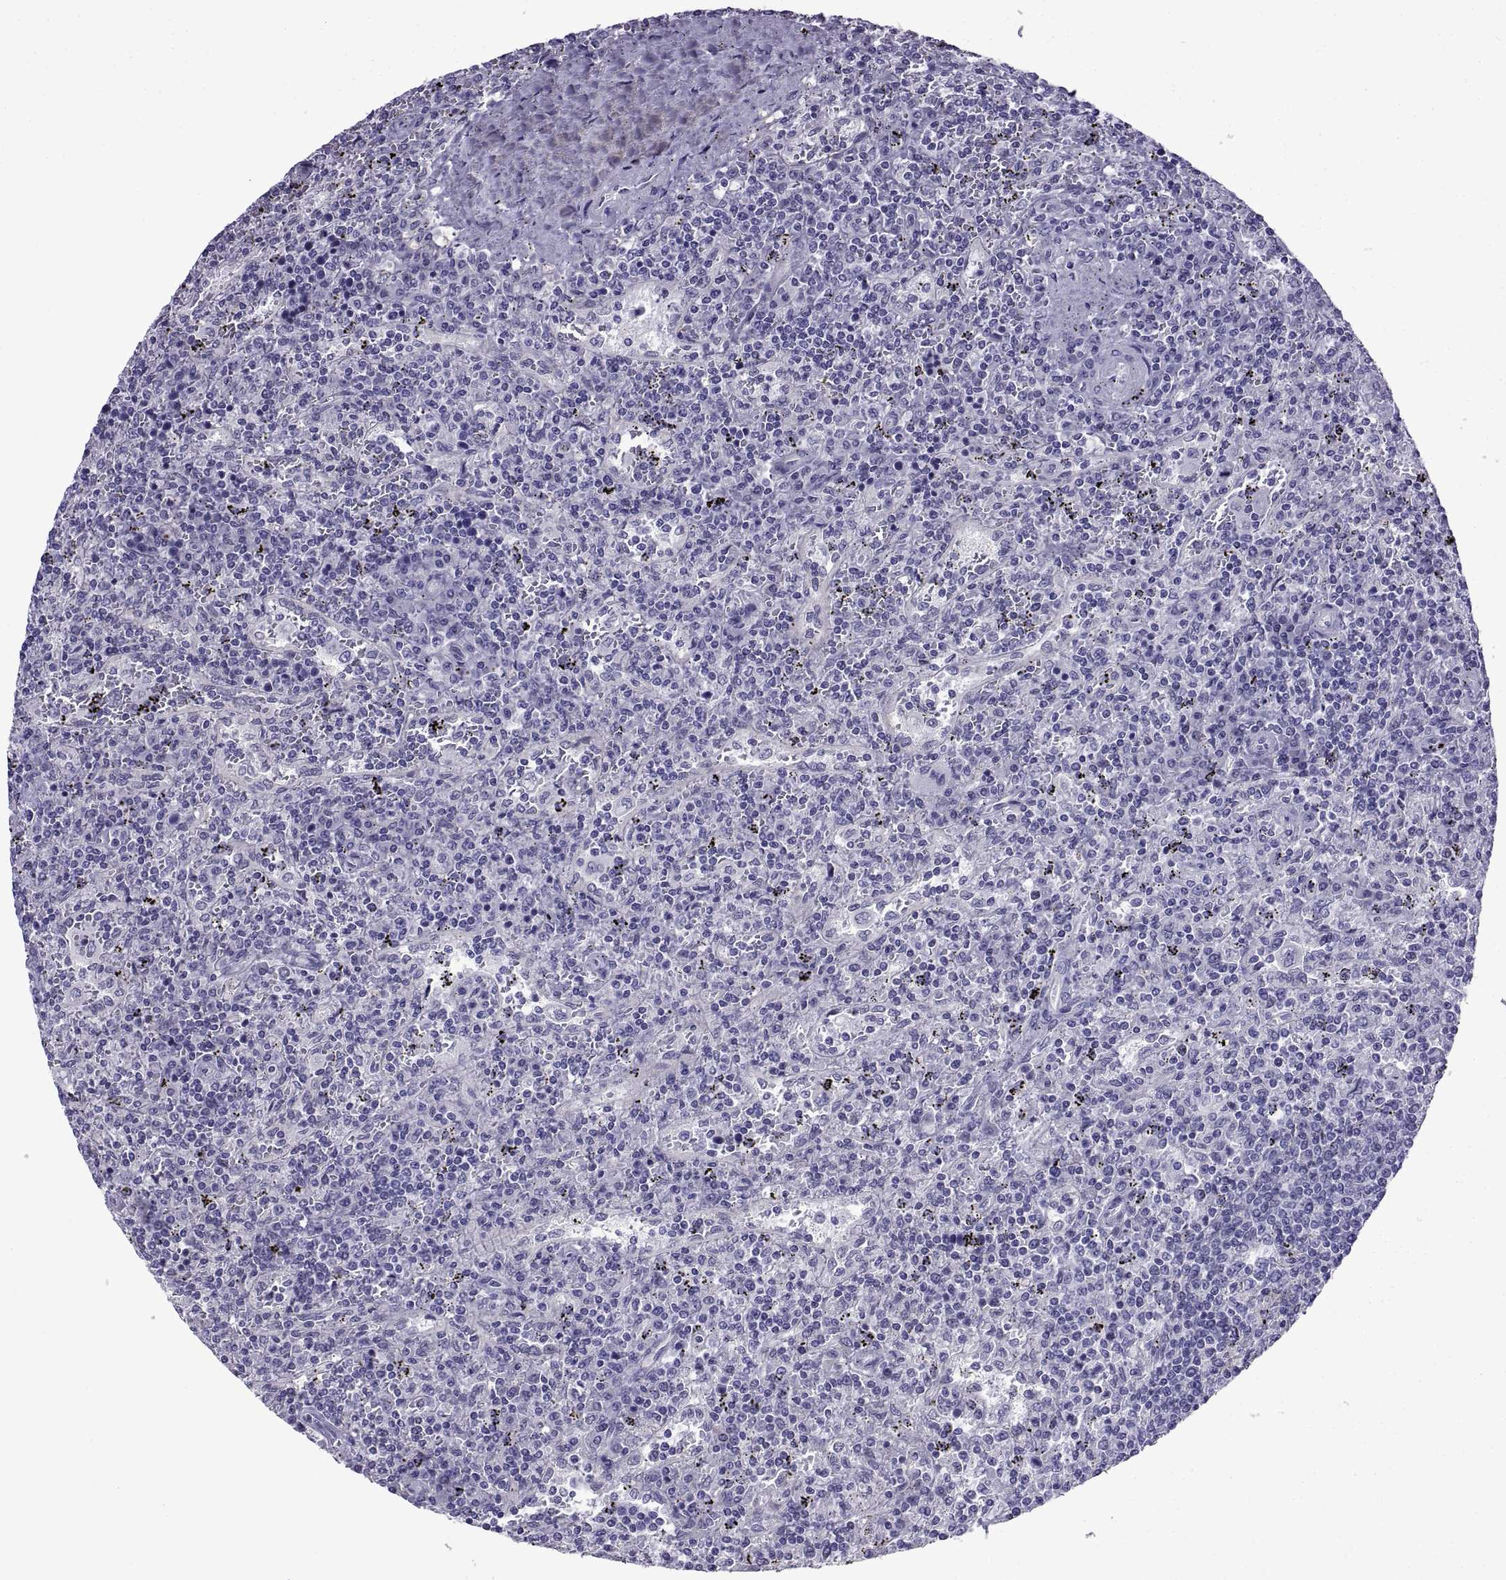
{"staining": {"intensity": "negative", "quantity": "none", "location": "none"}, "tissue": "lymphoma", "cell_type": "Tumor cells", "image_type": "cancer", "snomed": [{"axis": "morphology", "description": "Malignant lymphoma, non-Hodgkin's type, Low grade"}, {"axis": "topography", "description": "Spleen"}], "caption": "IHC histopathology image of human lymphoma stained for a protein (brown), which demonstrates no positivity in tumor cells.", "gene": "SPDYE1", "patient": {"sex": "male", "age": 62}}